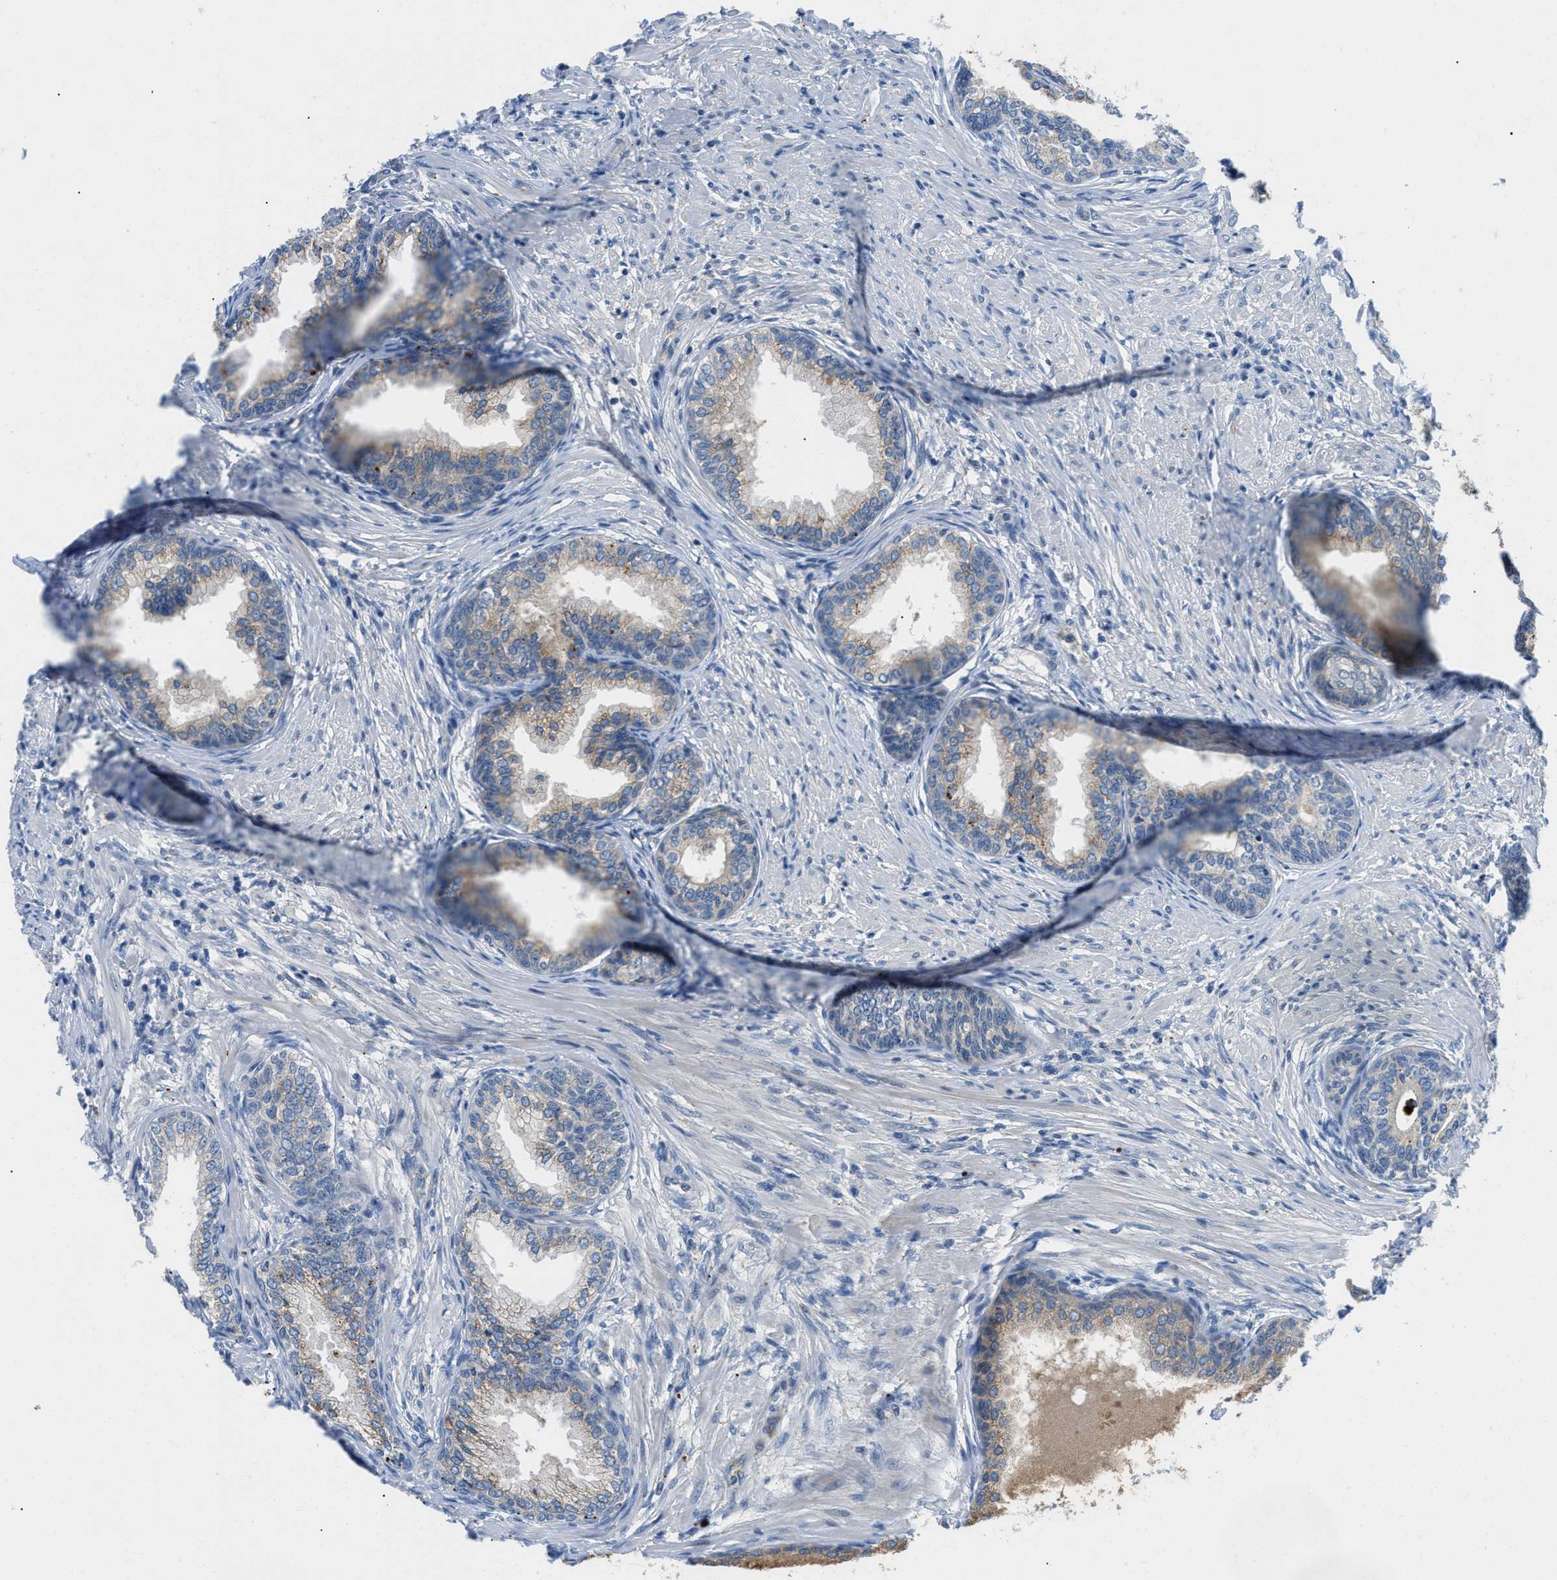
{"staining": {"intensity": "strong", "quantity": "<25%", "location": "cytoplasmic/membranous"}, "tissue": "prostate", "cell_type": "Glandular cells", "image_type": "normal", "snomed": [{"axis": "morphology", "description": "Normal tissue, NOS"}, {"axis": "topography", "description": "Prostate"}], "caption": "An image of prostate stained for a protein reveals strong cytoplasmic/membranous brown staining in glandular cells. (DAB (3,3'-diaminobenzidine) IHC, brown staining for protein, blue staining for nuclei).", "gene": "ADGRE3", "patient": {"sex": "male", "age": 76}}